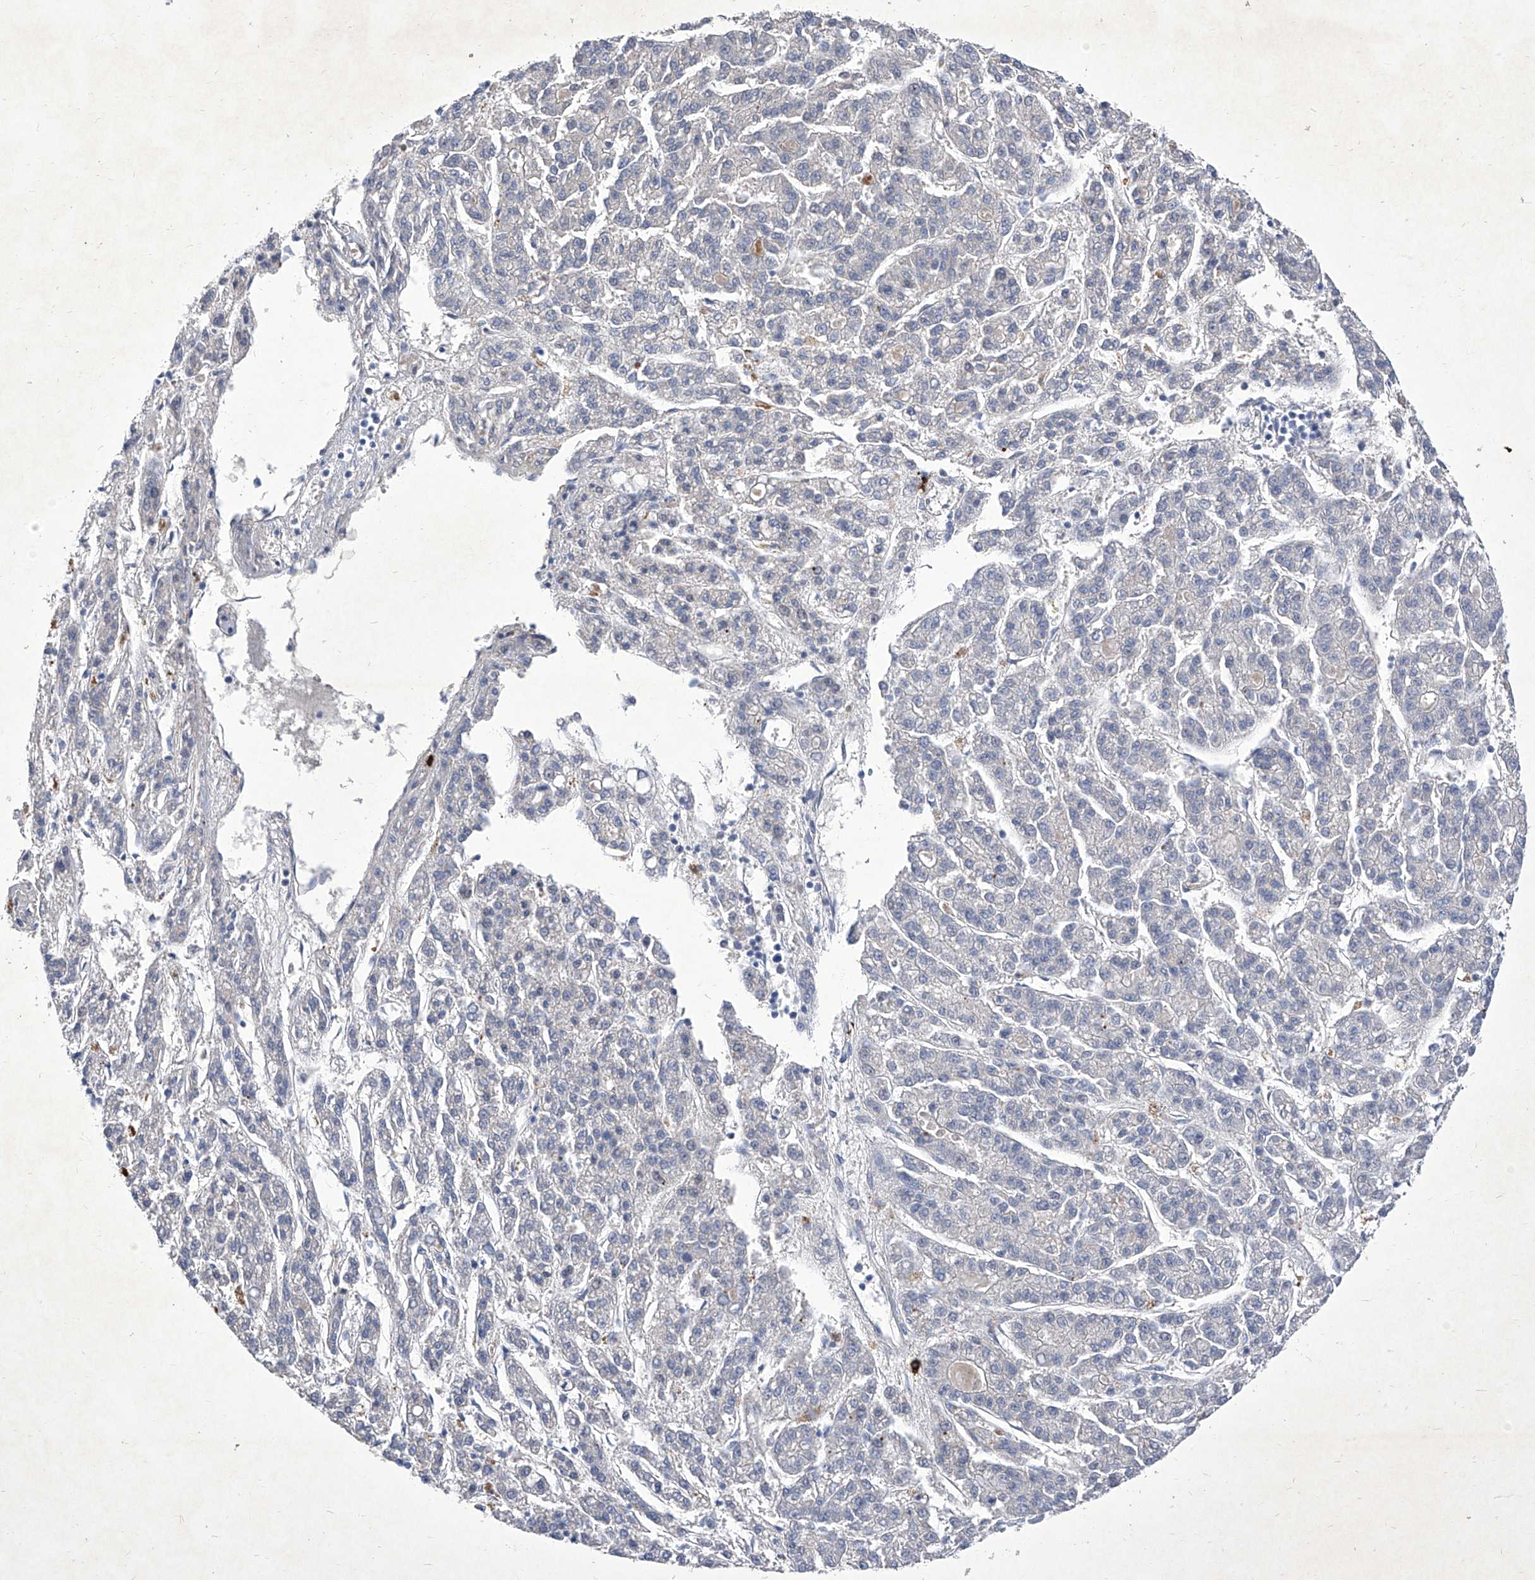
{"staining": {"intensity": "negative", "quantity": "none", "location": "none"}, "tissue": "liver cancer", "cell_type": "Tumor cells", "image_type": "cancer", "snomed": [{"axis": "morphology", "description": "Carcinoma, Hepatocellular, NOS"}, {"axis": "topography", "description": "Liver"}], "caption": "High magnification brightfield microscopy of liver cancer stained with DAB (brown) and counterstained with hematoxylin (blue): tumor cells show no significant positivity.", "gene": "IFNL2", "patient": {"sex": "male", "age": 70}}